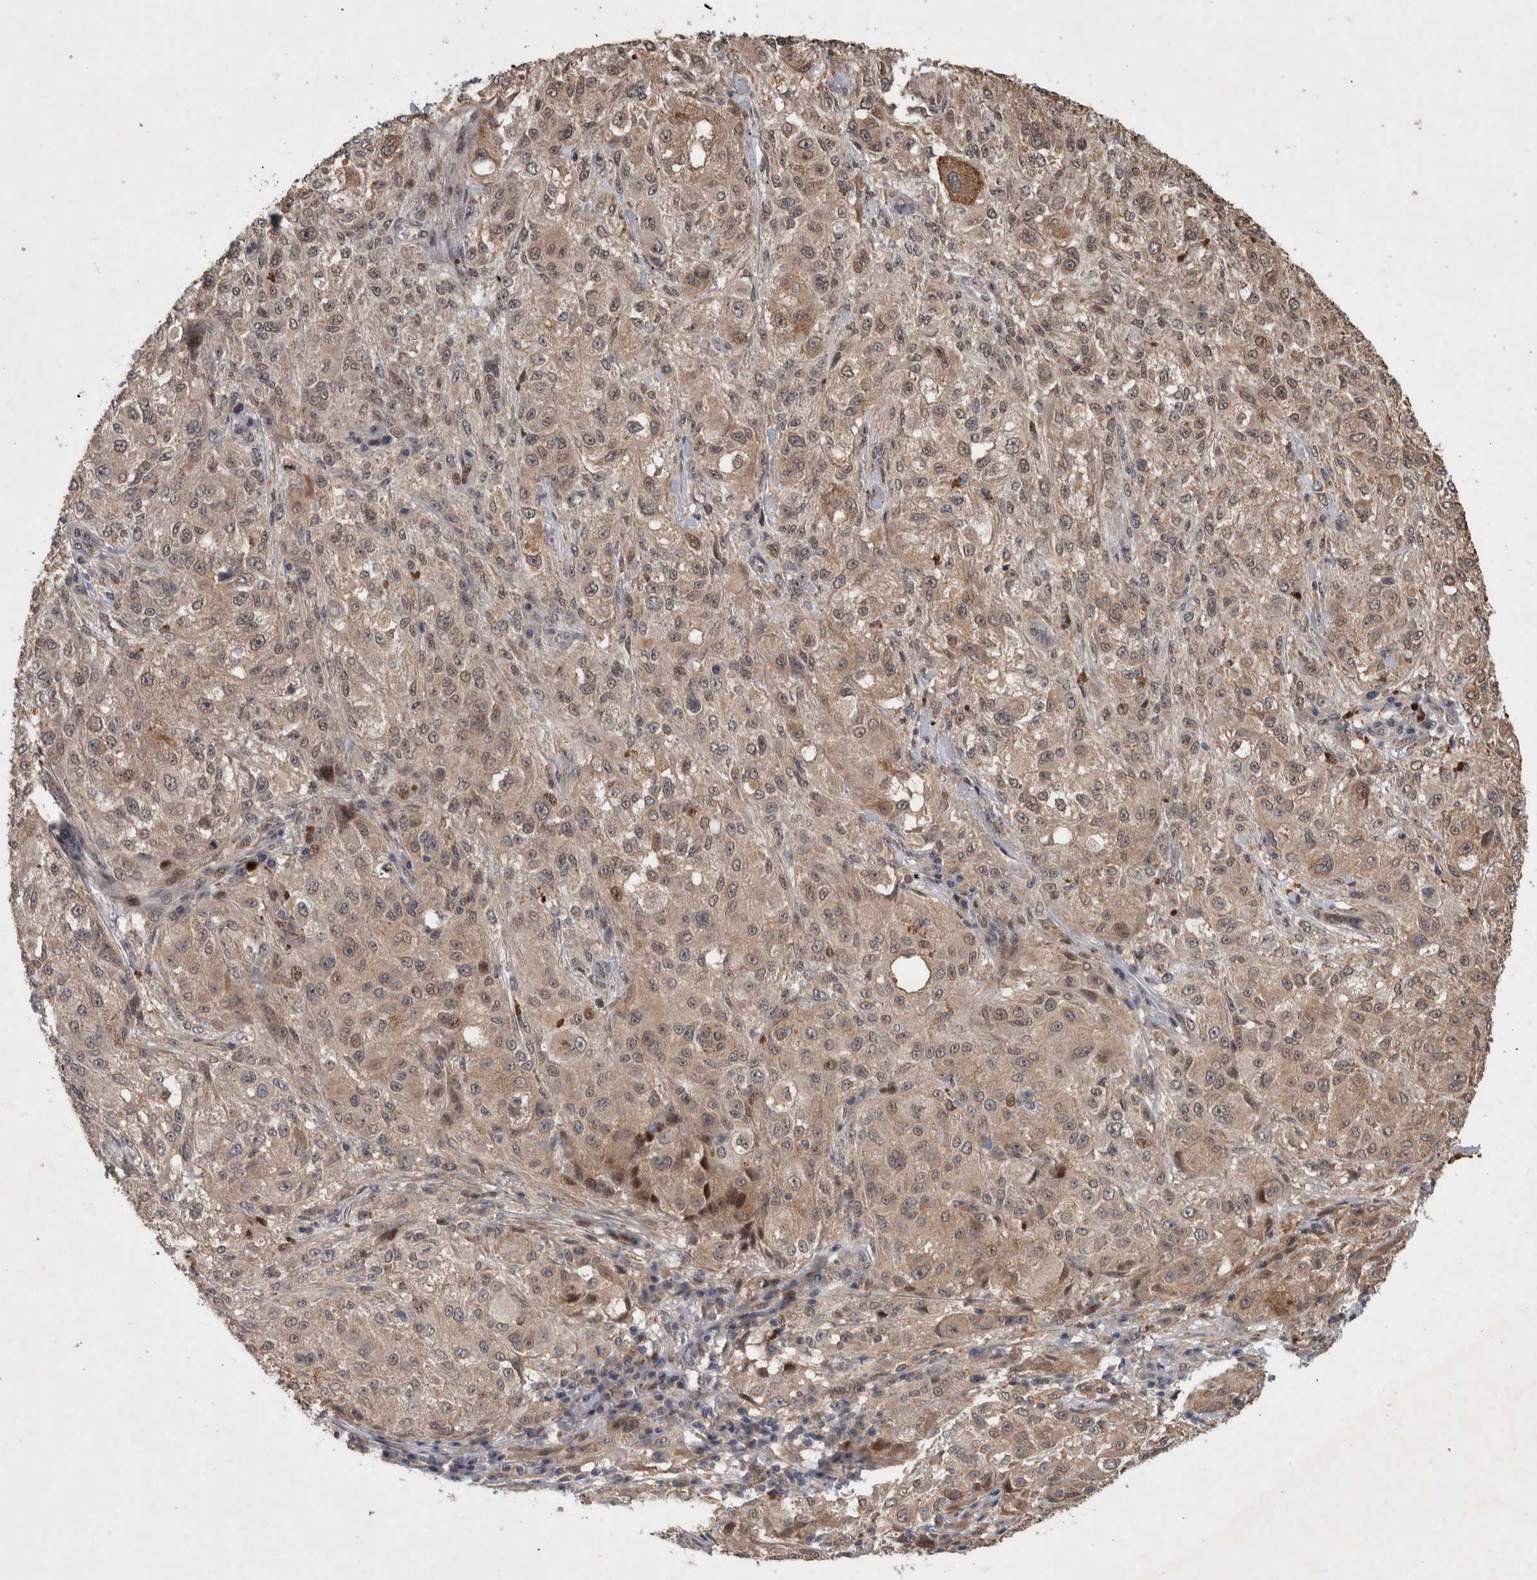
{"staining": {"intensity": "weak", "quantity": "25%-75%", "location": "cytoplasmic/membranous"}, "tissue": "melanoma", "cell_type": "Tumor cells", "image_type": "cancer", "snomed": [{"axis": "morphology", "description": "Necrosis, NOS"}, {"axis": "morphology", "description": "Malignant melanoma, NOS"}, {"axis": "topography", "description": "Skin"}], "caption": "Protein analysis of malignant melanoma tissue exhibits weak cytoplasmic/membranous expression in approximately 25%-75% of tumor cells.", "gene": "GIMAP6", "patient": {"sex": "female", "age": 87}}